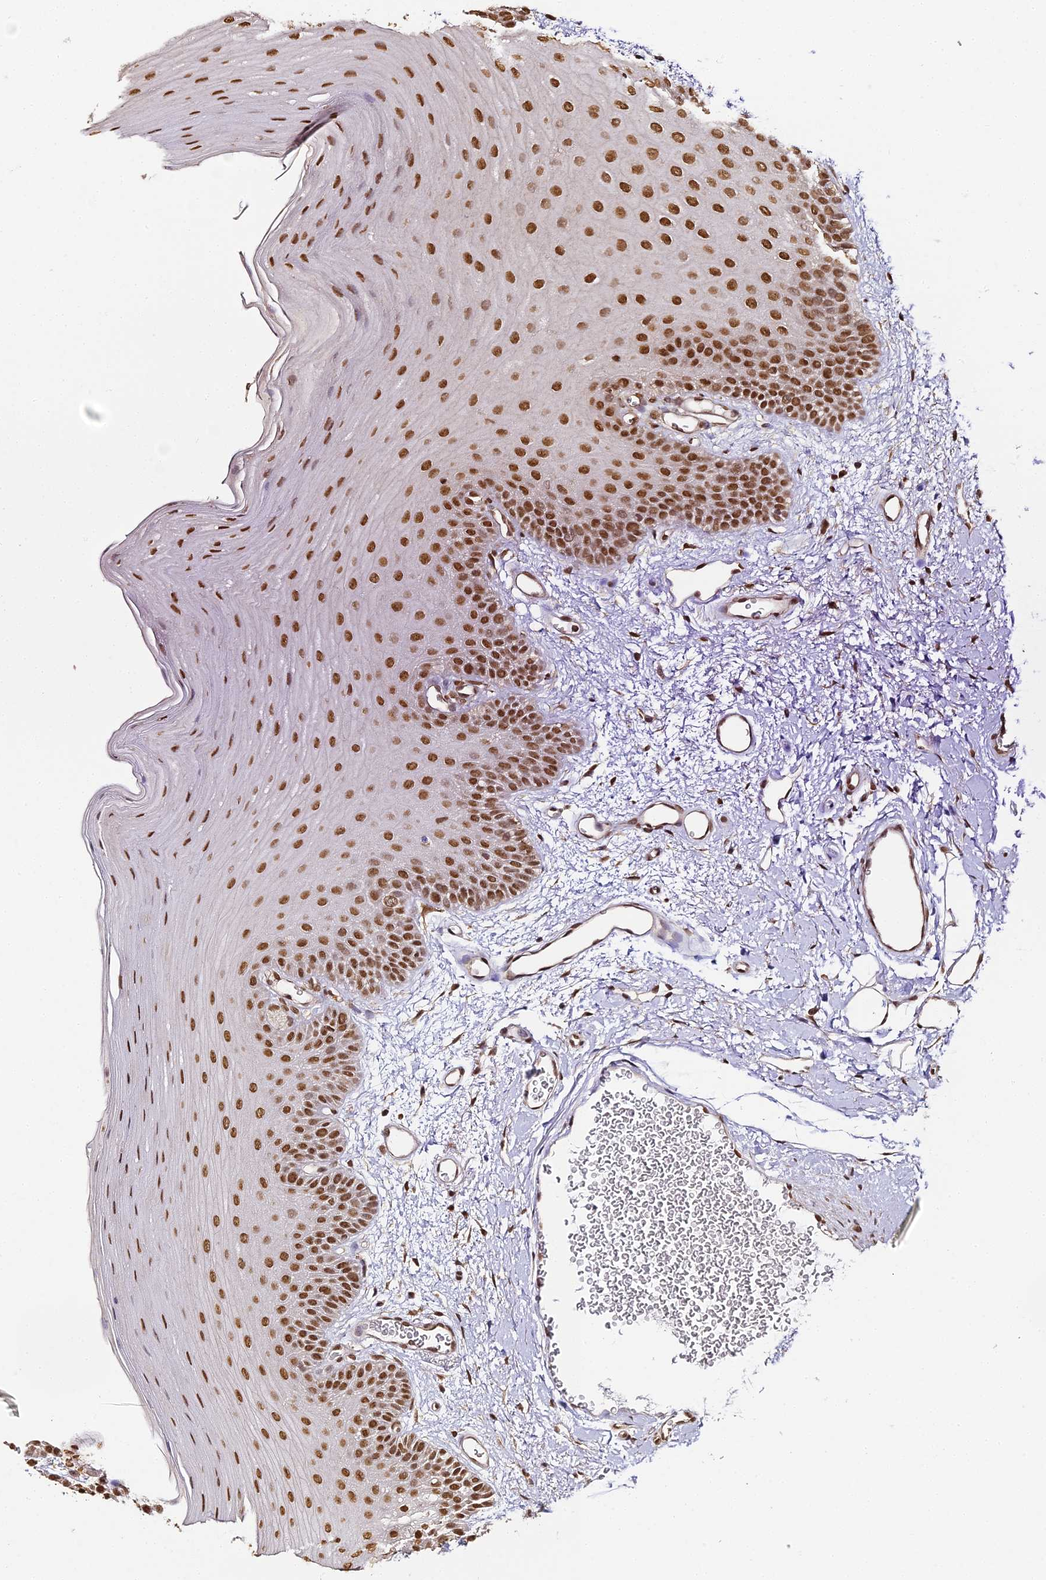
{"staining": {"intensity": "strong", "quantity": ">75%", "location": "nuclear"}, "tissue": "oral mucosa", "cell_type": "Squamous epithelial cells", "image_type": "normal", "snomed": [{"axis": "morphology", "description": "Normal tissue, NOS"}, {"axis": "topography", "description": "Oral tissue"}], "caption": "Immunohistochemical staining of normal human oral mucosa displays strong nuclear protein positivity in approximately >75% of squamous epithelial cells.", "gene": "HNRNPA1", "patient": {"sex": "male", "age": 68}}